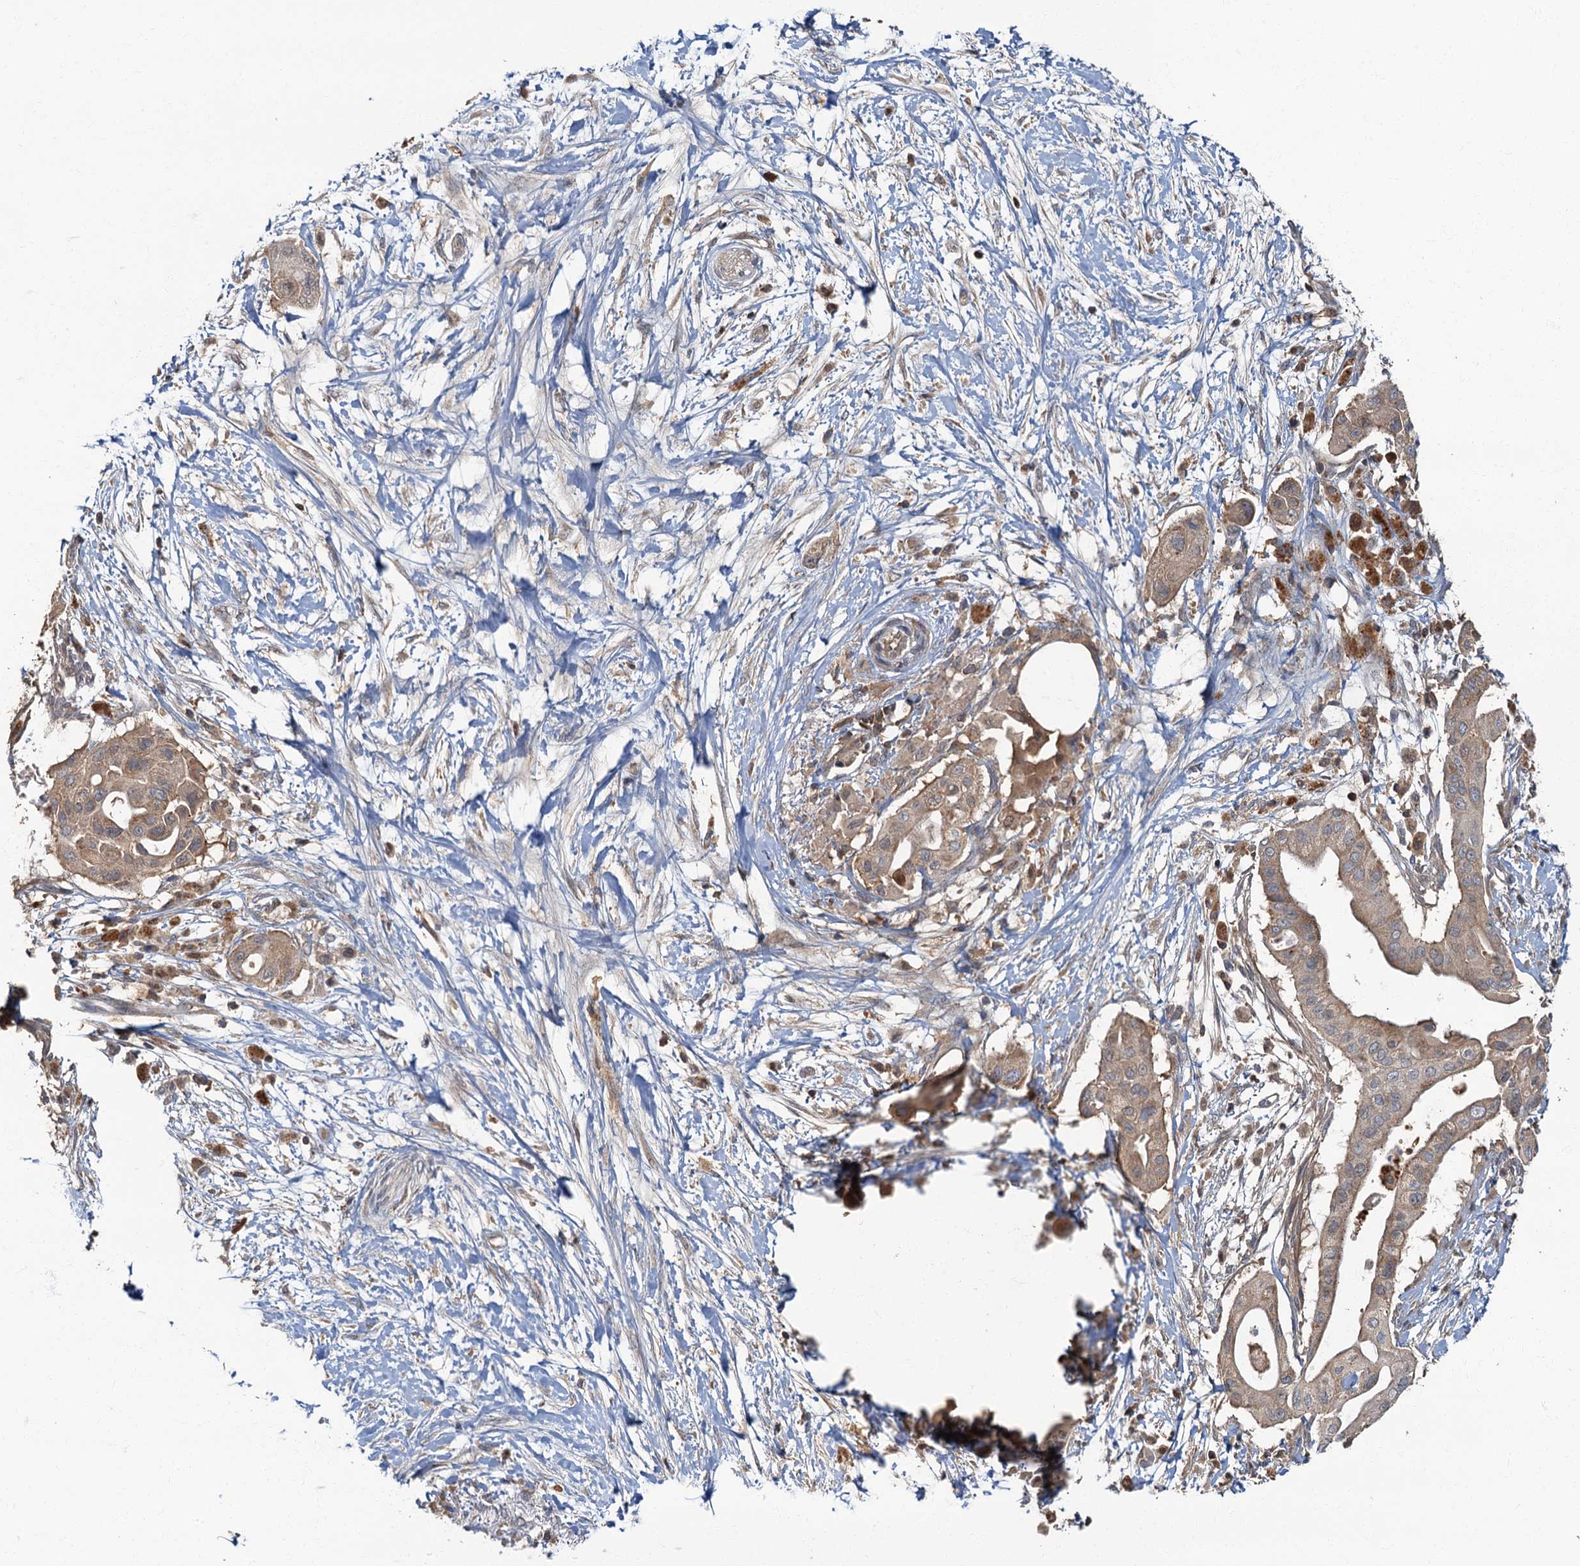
{"staining": {"intensity": "weak", "quantity": ">75%", "location": "cytoplasmic/membranous"}, "tissue": "pancreatic cancer", "cell_type": "Tumor cells", "image_type": "cancer", "snomed": [{"axis": "morphology", "description": "Adenocarcinoma, NOS"}, {"axis": "topography", "description": "Pancreas"}], "caption": "DAB (3,3'-diaminobenzidine) immunohistochemical staining of pancreatic cancer (adenocarcinoma) displays weak cytoplasmic/membranous protein expression in about >75% of tumor cells. Using DAB (3,3'-diaminobenzidine) (brown) and hematoxylin (blue) stains, captured at high magnification using brightfield microscopy.", "gene": "WDCP", "patient": {"sex": "male", "age": 68}}